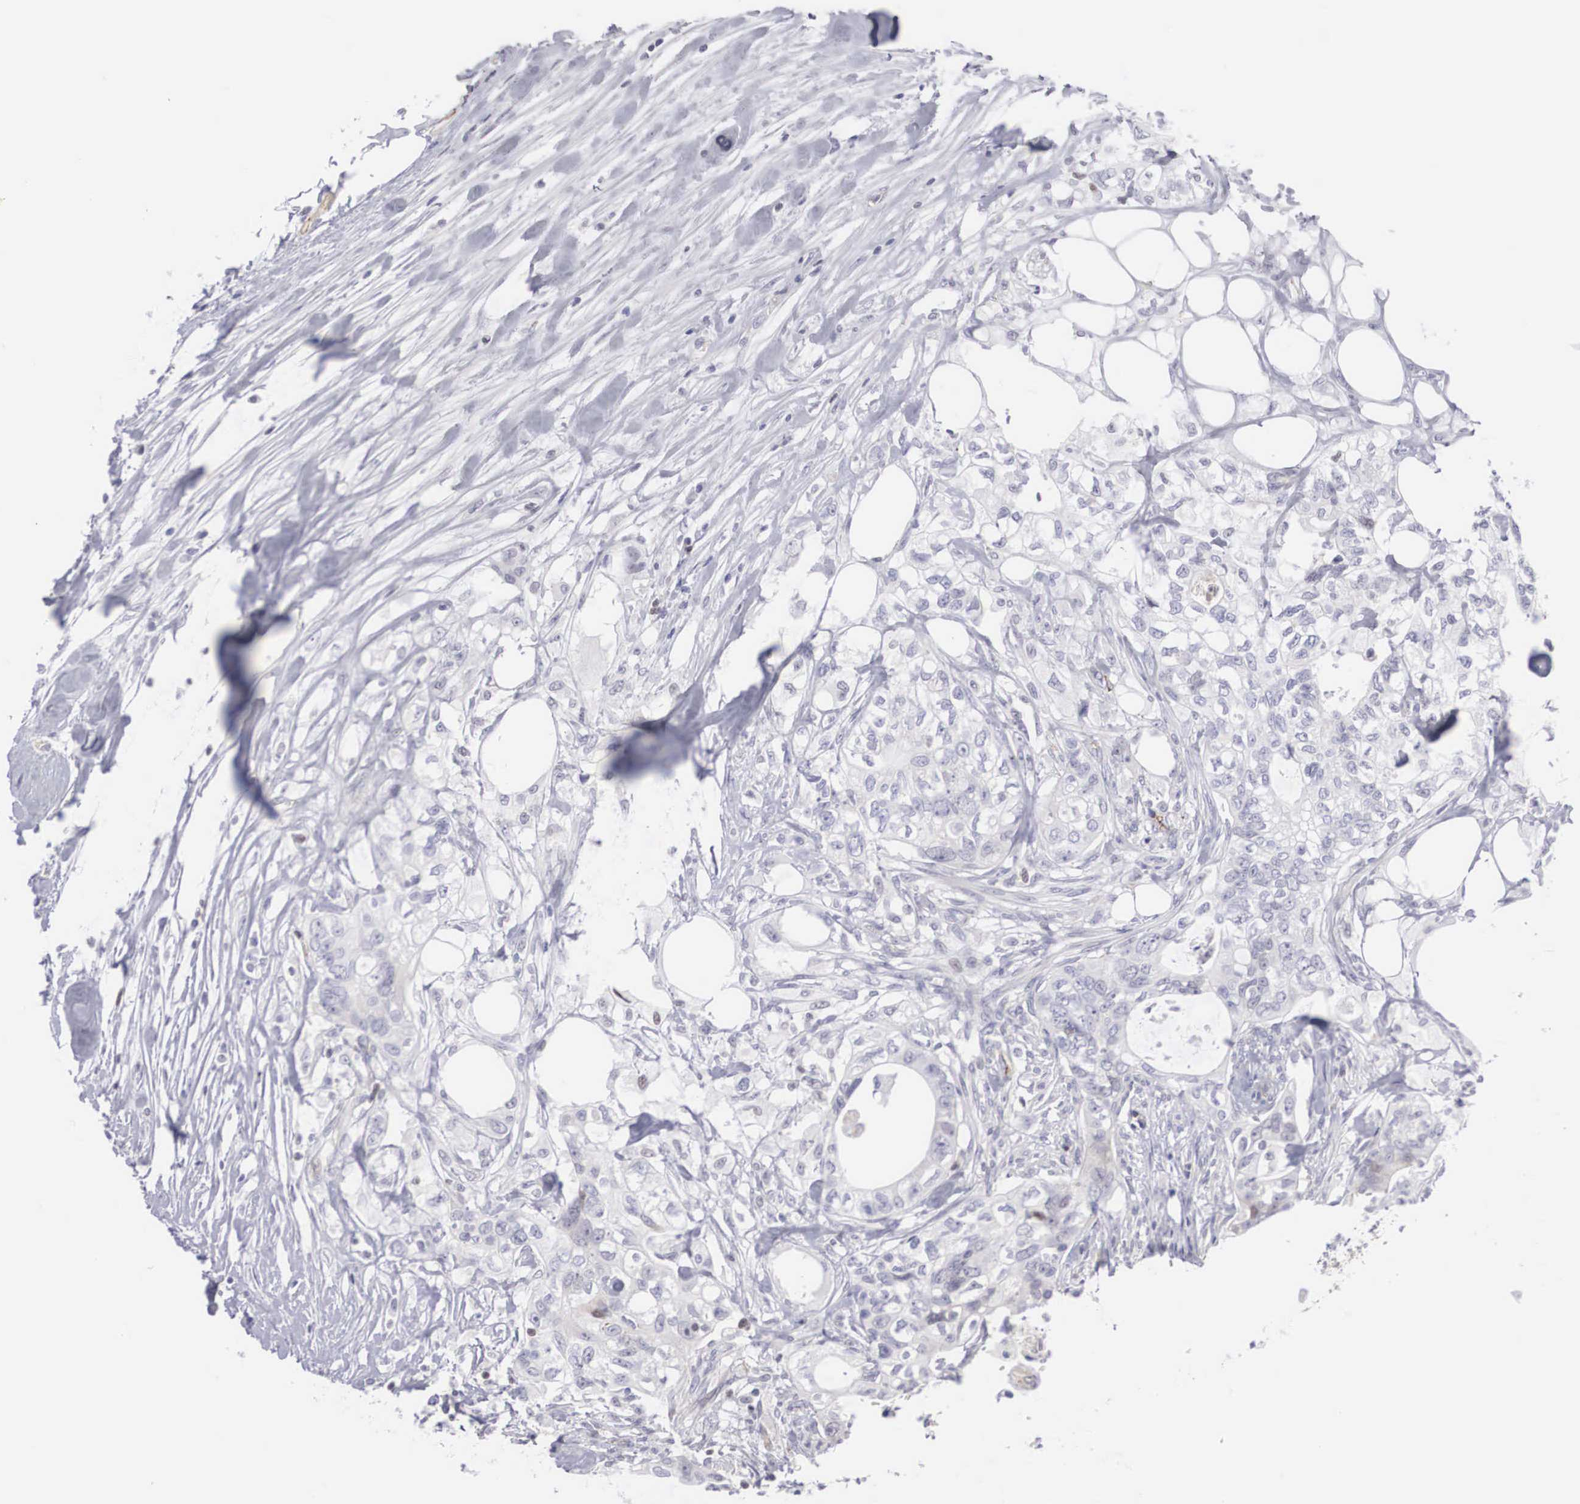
{"staining": {"intensity": "weak", "quantity": "<25%", "location": "nuclear"}, "tissue": "colorectal cancer", "cell_type": "Tumor cells", "image_type": "cancer", "snomed": [{"axis": "morphology", "description": "Adenocarcinoma, NOS"}, {"axis": "topography", "description": "Rectum"}], "caption": "This histopathology image is of adenocarcinoma (colorectal) stained with IHC to label a protein in brown with the nuclei are counter-stained blue. There is no expression in tumor cells.", "gene": "RBPJ", "patient": {"sex": "female", "age": 57}}